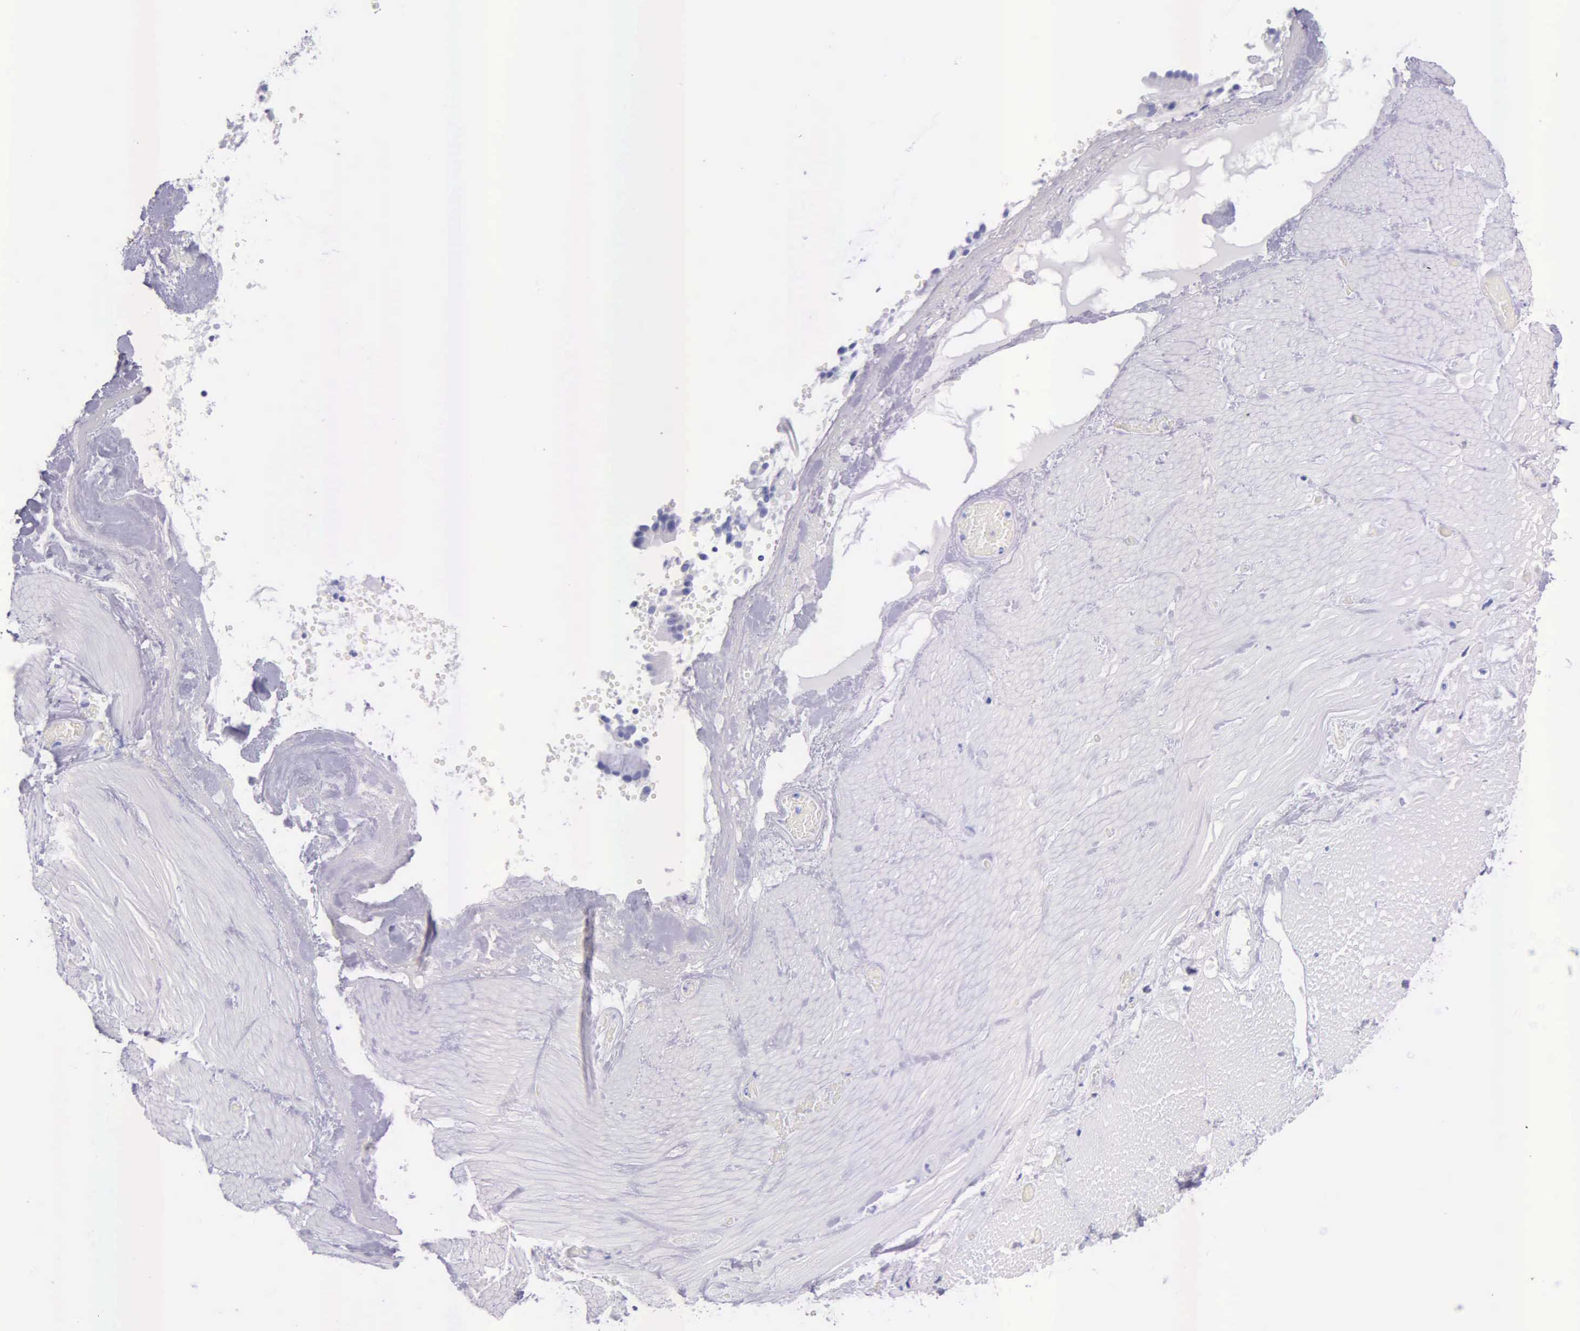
{"staining": {"intensity": "negative", "quantity": "none", "location": "none"}, "tissue": "smooth muscle", "cell_type": "Smooth muscle cells", "image_type": "normal", "snomed": [{"axis": "morphology", "description": "Normal tissue, NOS"}, {"axis": "topography", "description": "Duodenum"}], "caption": "Smooth muscle cells are negative for protein expression in normal human smooth muscle.", "gene": "KLK2", "patient": {"sex": "male", "age": 63}}